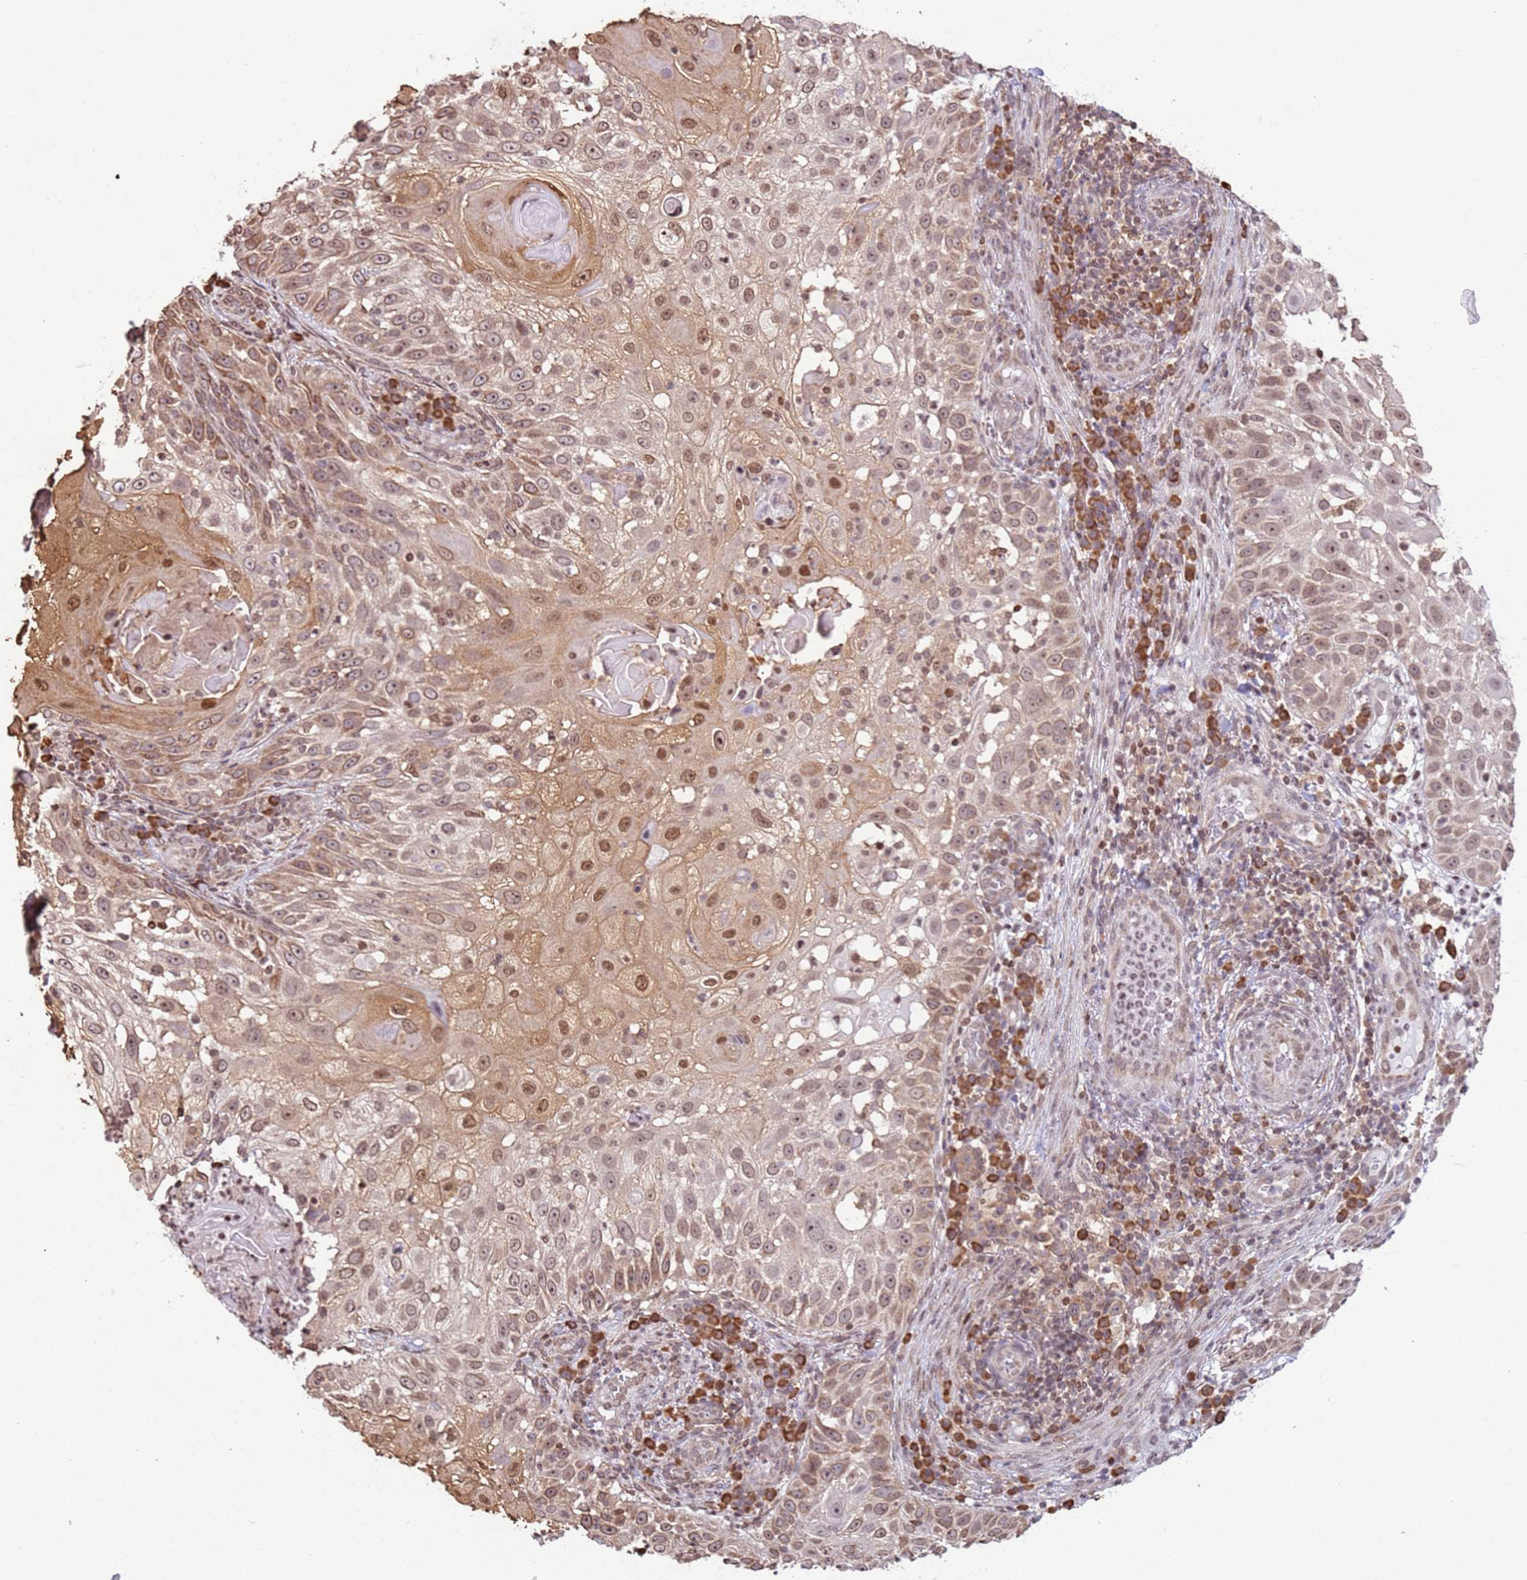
{"staining": {"intensity": "moderate", "quantity": ">75%", "location": "cytoplasmic/membranous,nuclear"}, "tissue": "skin cancer", "cell_type": "Tumor cells", "image_type": "cancer", "snomed": [{"axis": "morphology", "description": "Squamous cell carcinoma, NOS"}, {"axis": "topography", "description": "Skin"}], "caption": "This is a histology image of immunohistochemistry staining of squamous cell carcinoma (skin), which shows moderate staining in the cytoplasmic/membranous and nuclear of tumor cells.", "gene": "SCAF1", "patient": {"sex": "female", "age": 44}}